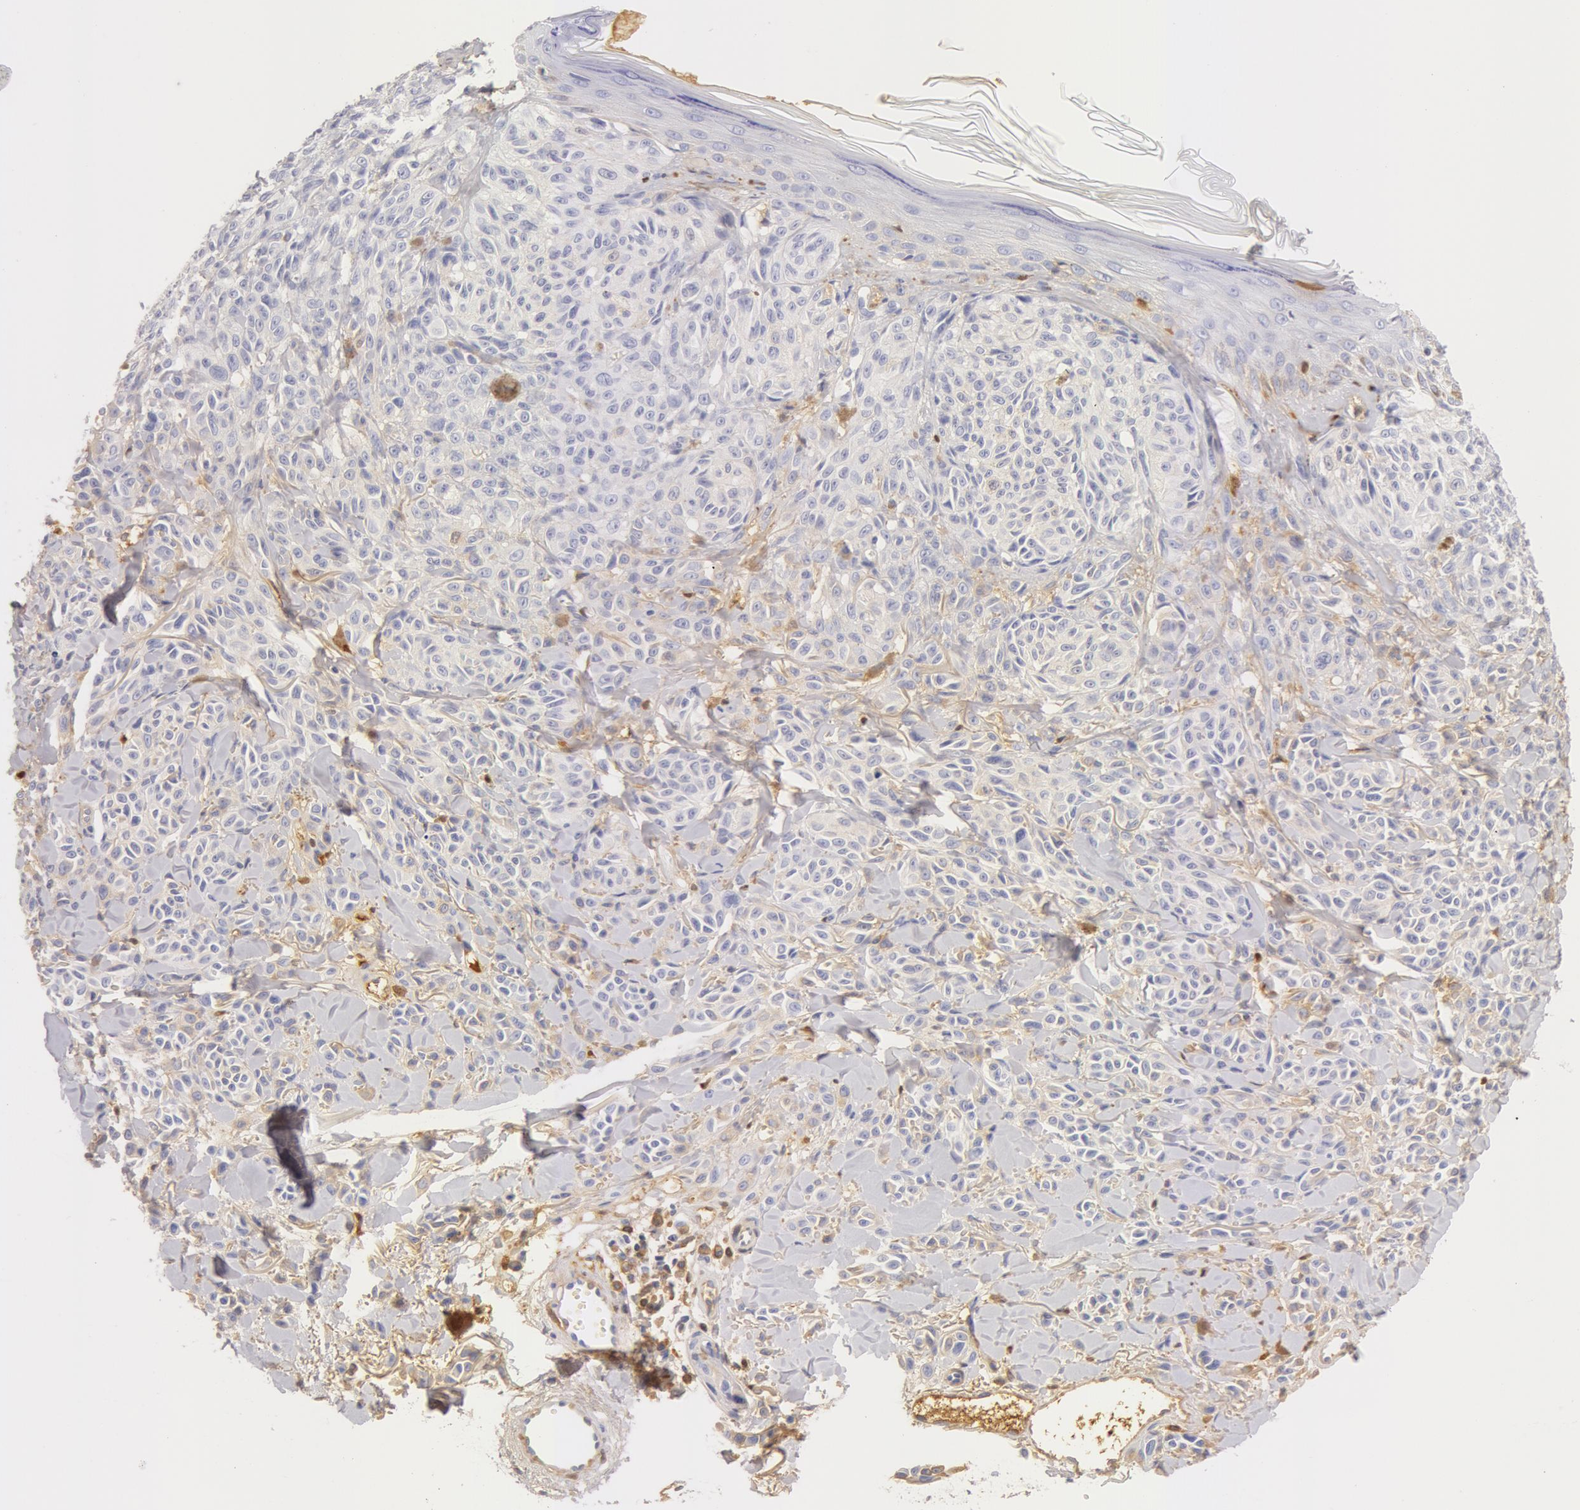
{"staining": {"intensity": "negative", "quantity": "none", "location": "none"}, "tissue": "melanoma", "cell_type": "Tumor cells", "image_type": "cancer", "snomed": [{"axis": "morphology", "description": "Malignant melanoma, NOS"}, {"axis": "topography", "description": "Skin"}], "caption": "An IHC histopathology image of melanoma is shown. There is no staining in tumor cells of melanoma.", "gene": "GC", "patient": {"sex": "female", "age": 73}}